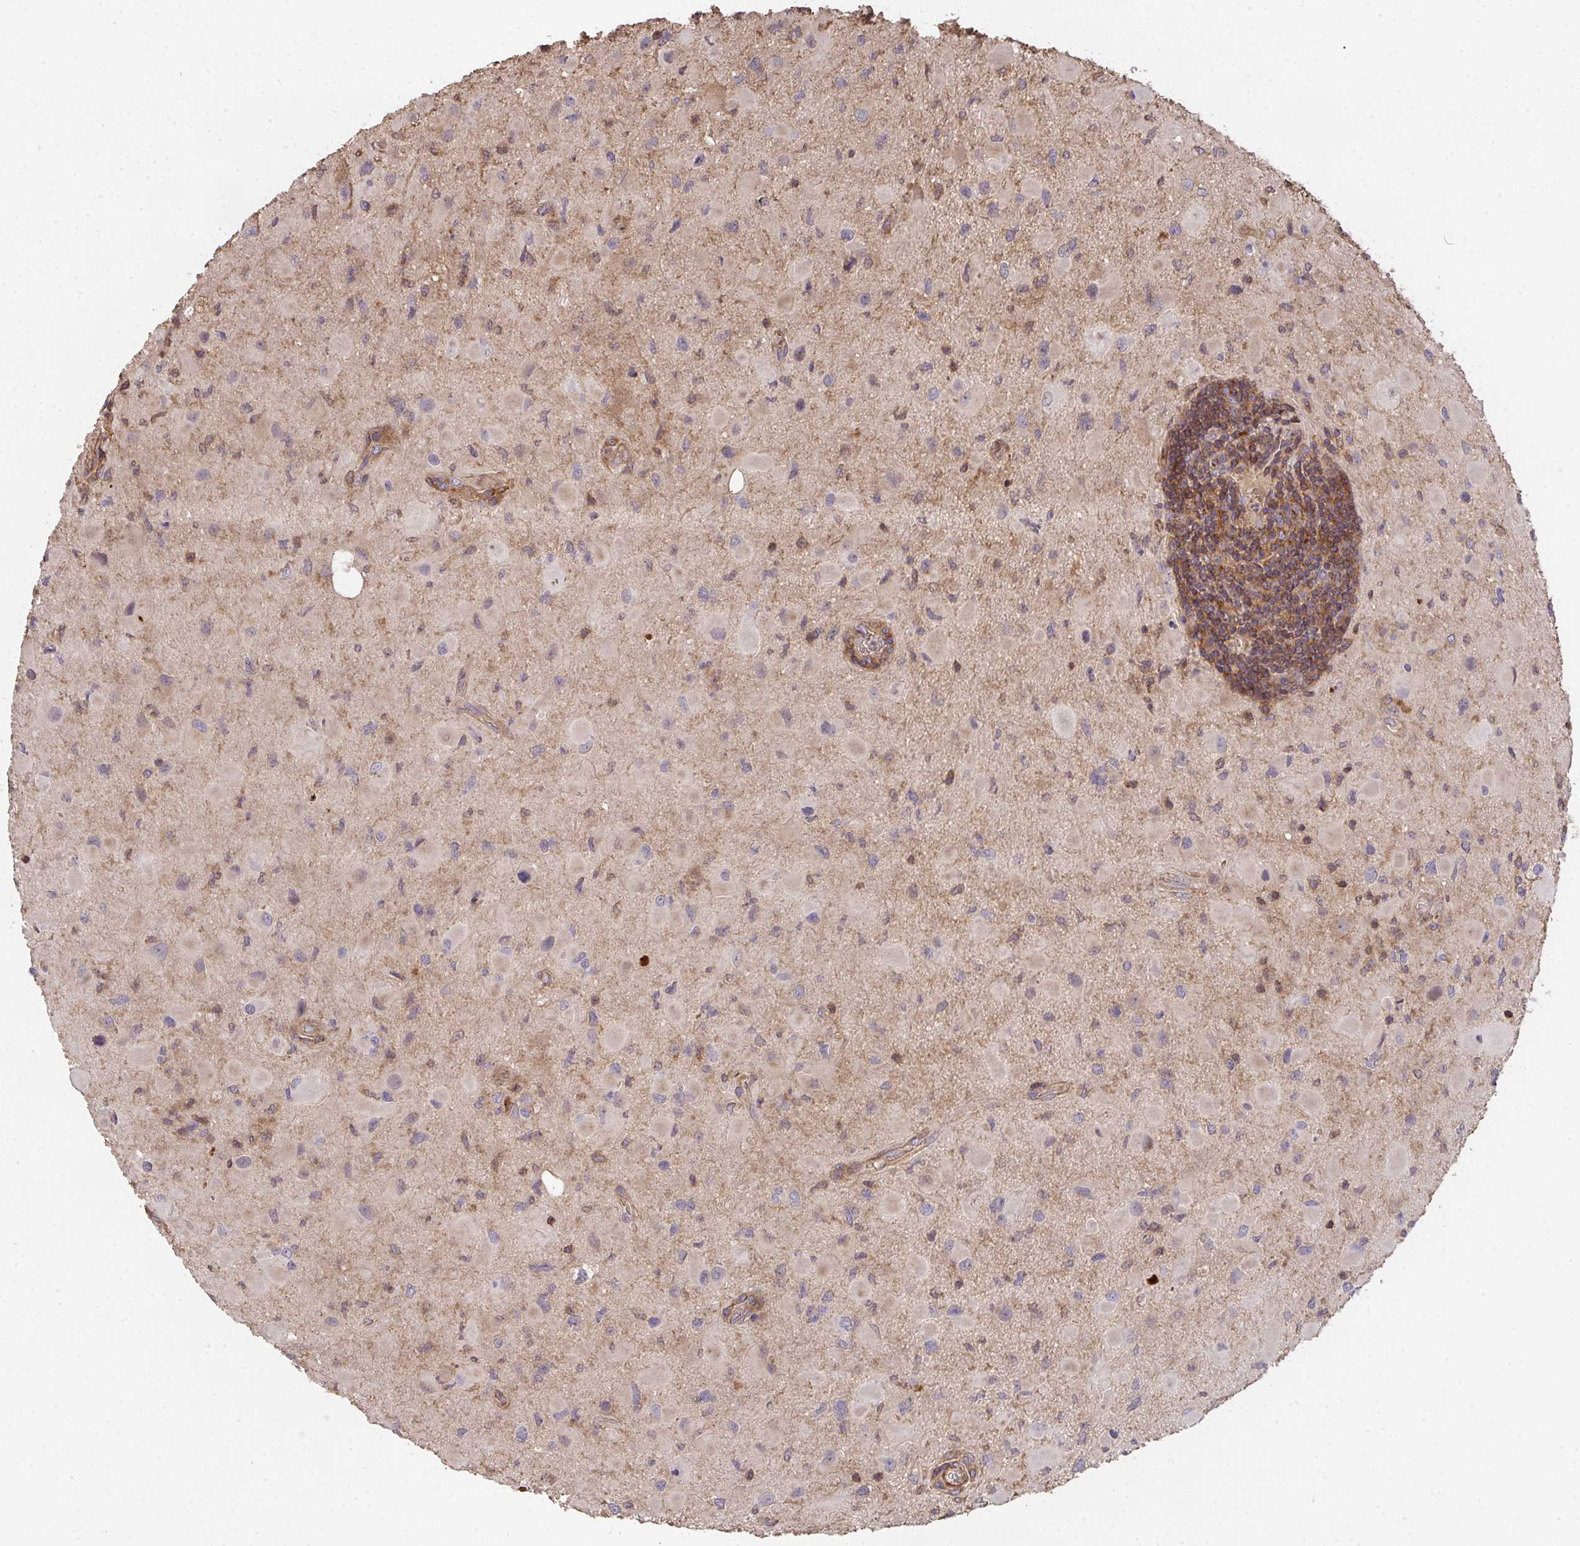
{"staining": {"intensity": "negative", "quantity": "none", "location": "none"}, "tissue": "glioma", "cell_type": "Tumor cells", "image_type": "cancer", "snomed": [{"axis": "morphology", "description": "Glioma, malignant, Low grade"}, {"axis": "topography", "description": "Brain"}], "caption": "High power microscopy micrograph of an IHC photomicrograph of malignant low-grade glioma, revealing no significant positivity in tumor cells.", "gene": "TNMD", "patient": {"sex": "female", "age": 32}}